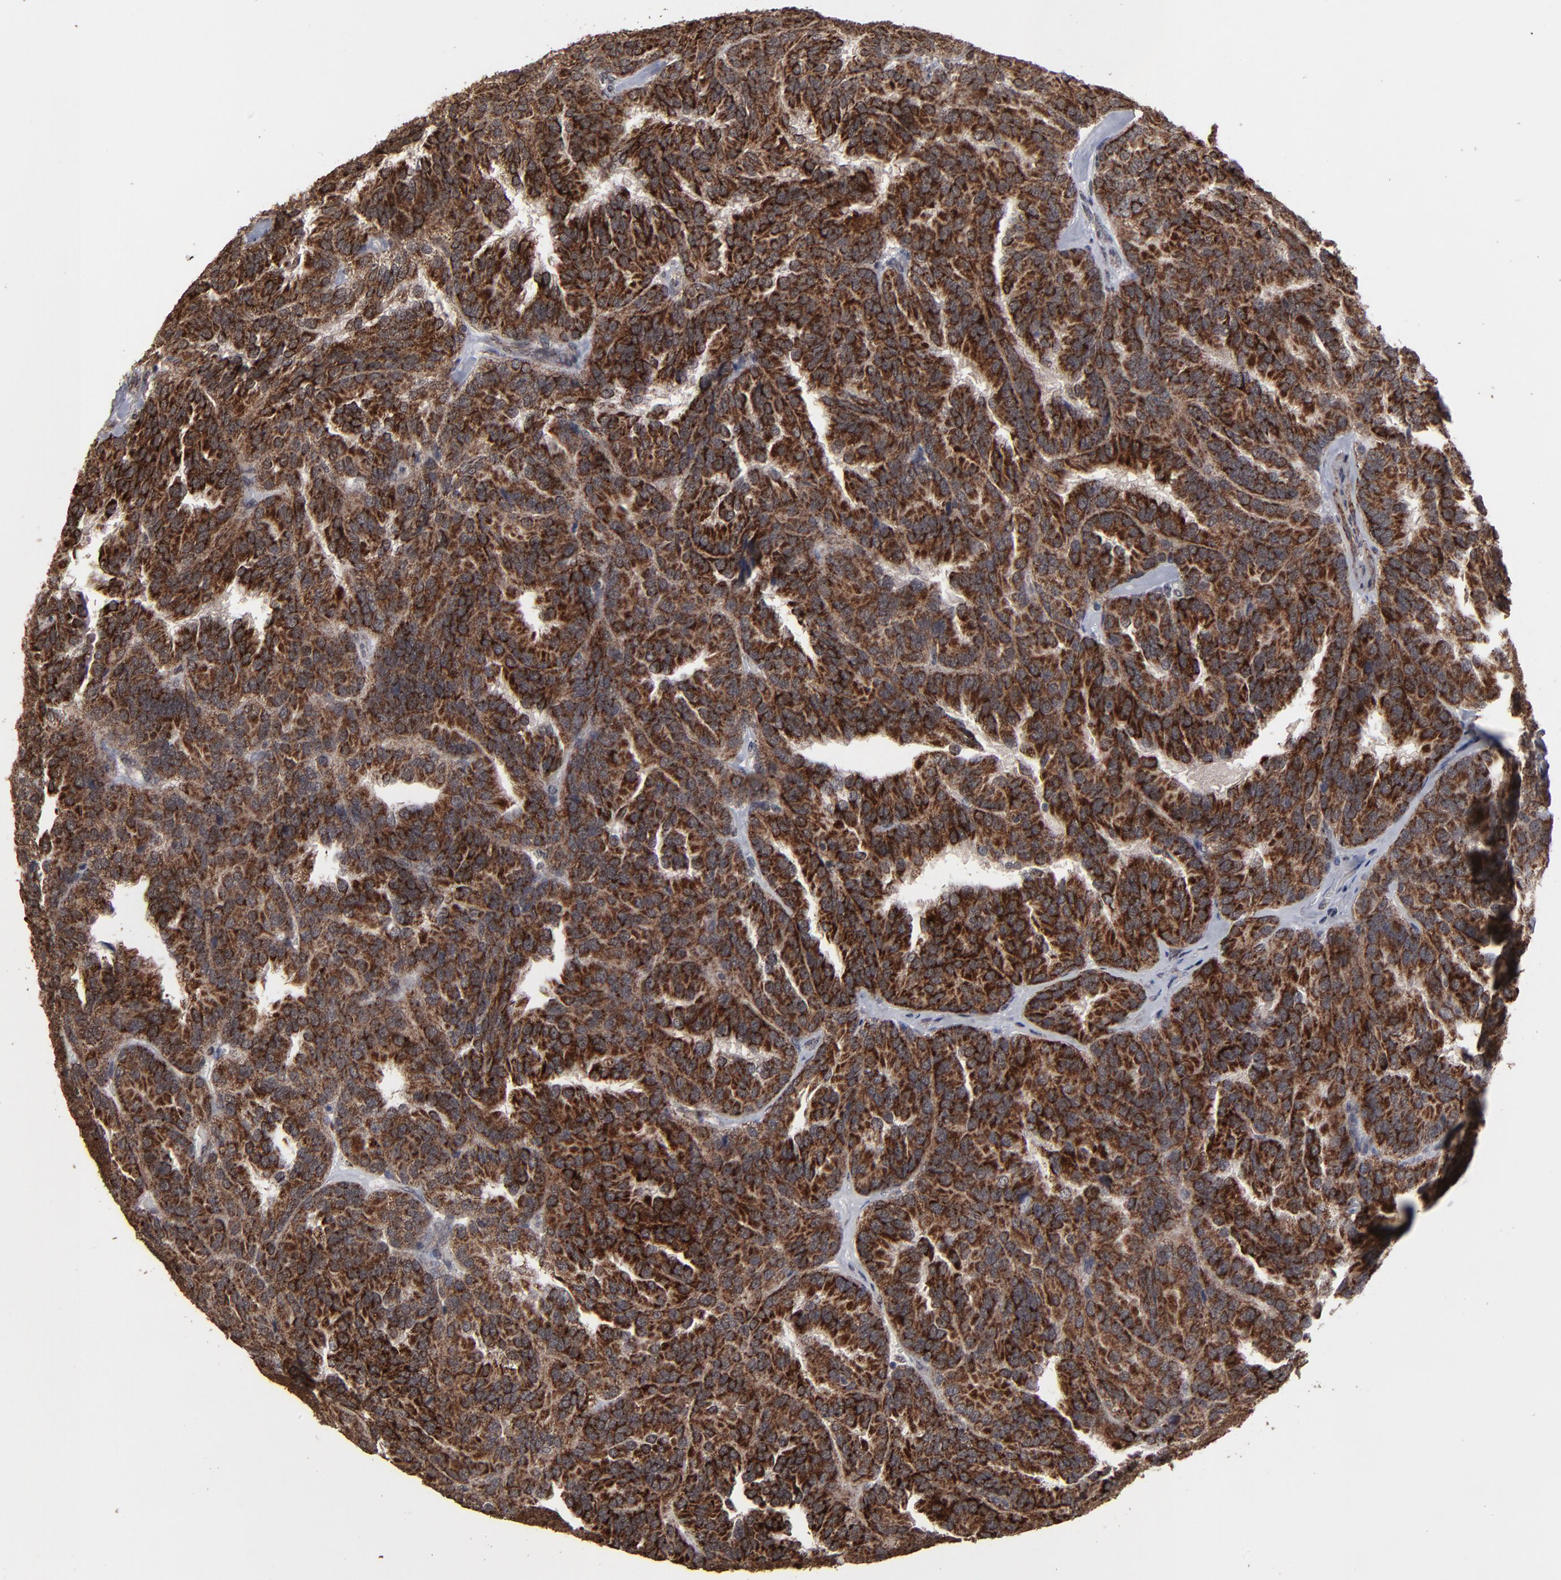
{"staining": {"intensity": "strong", "quantity": ">75%", "location": "cytoplasmic/membranous"}, "tissue": "renal cancer", "cell_type": "Tumor cells", "image_type": "cancer", "snomed": [{"axis": "morphology", "description": "Adenocarcinoma, NOS"}, {"axis": "topography", "description": "Kidney"}], "caption": "Renal cancer (adenocarcinoma) stained with immunohistochemistry exhibits strong cytoplasmic/membranous staining in approximately >75% of tumor cells. The protein is shown in brown color, while the nuclei are stained blue.", "gene": "BNIP3", "patient": {"sex": "male", "age": 46}}